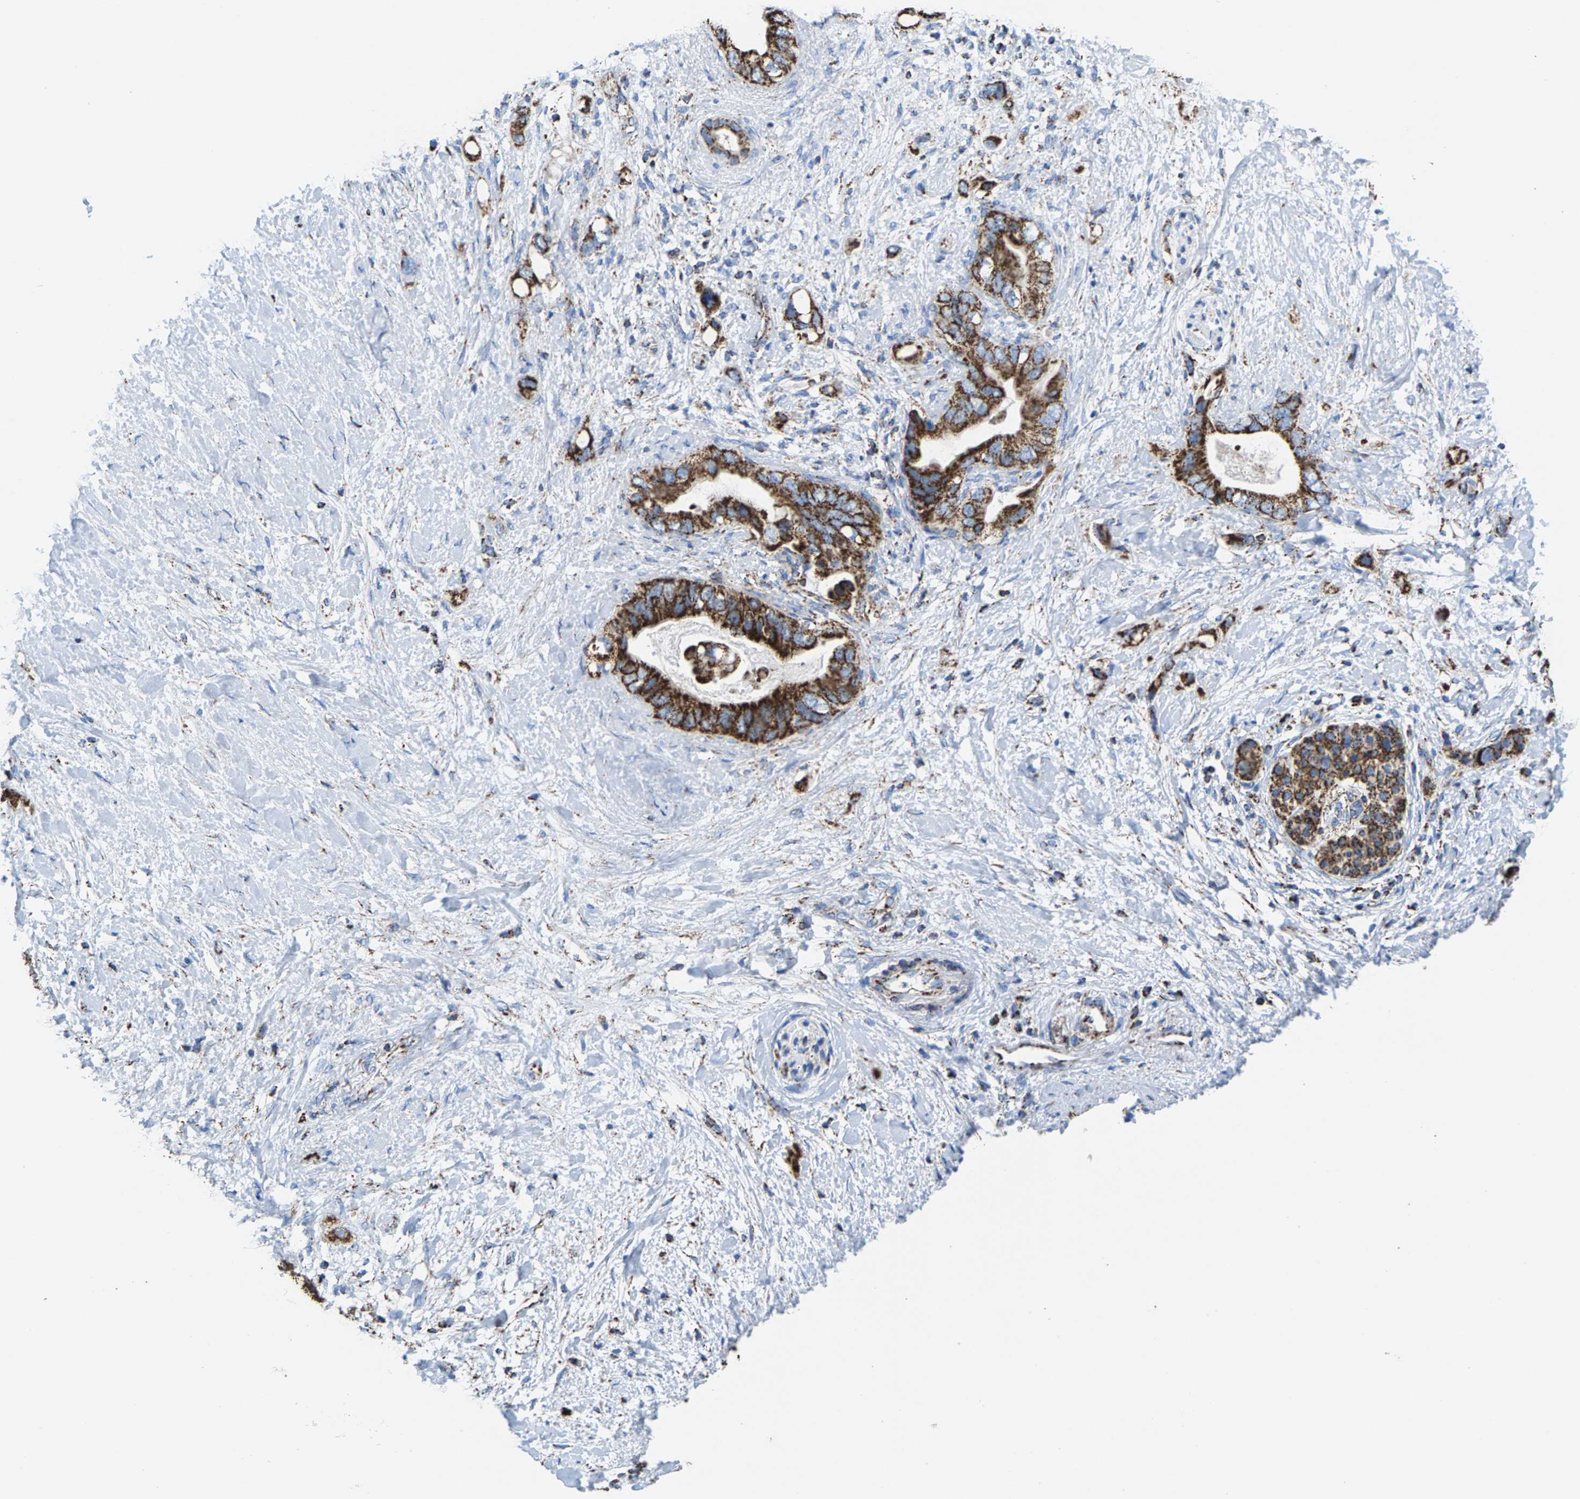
{"staining": {"intensity": "strong", "quantity": ">75%", "location": "cytoplasmic/membranous"}, "tissue": "pancreatic cancer", "cell_type": "Tumor cells", "image_type": "cancer", "snomed": [{"axis": "morphology", "description": "Adenocarcinoma, NOS"}, {"axis": "topography", "description": "Pancreas"}], "caption": "Pancreatic adenocarcinoma stained for a protein (brown) exhibits strong cytoplasmic/membranous positive positivity in about >75% of tumor cells.", "gene": "ECHS1", "patient": {"sex": "female", "age": 56}}